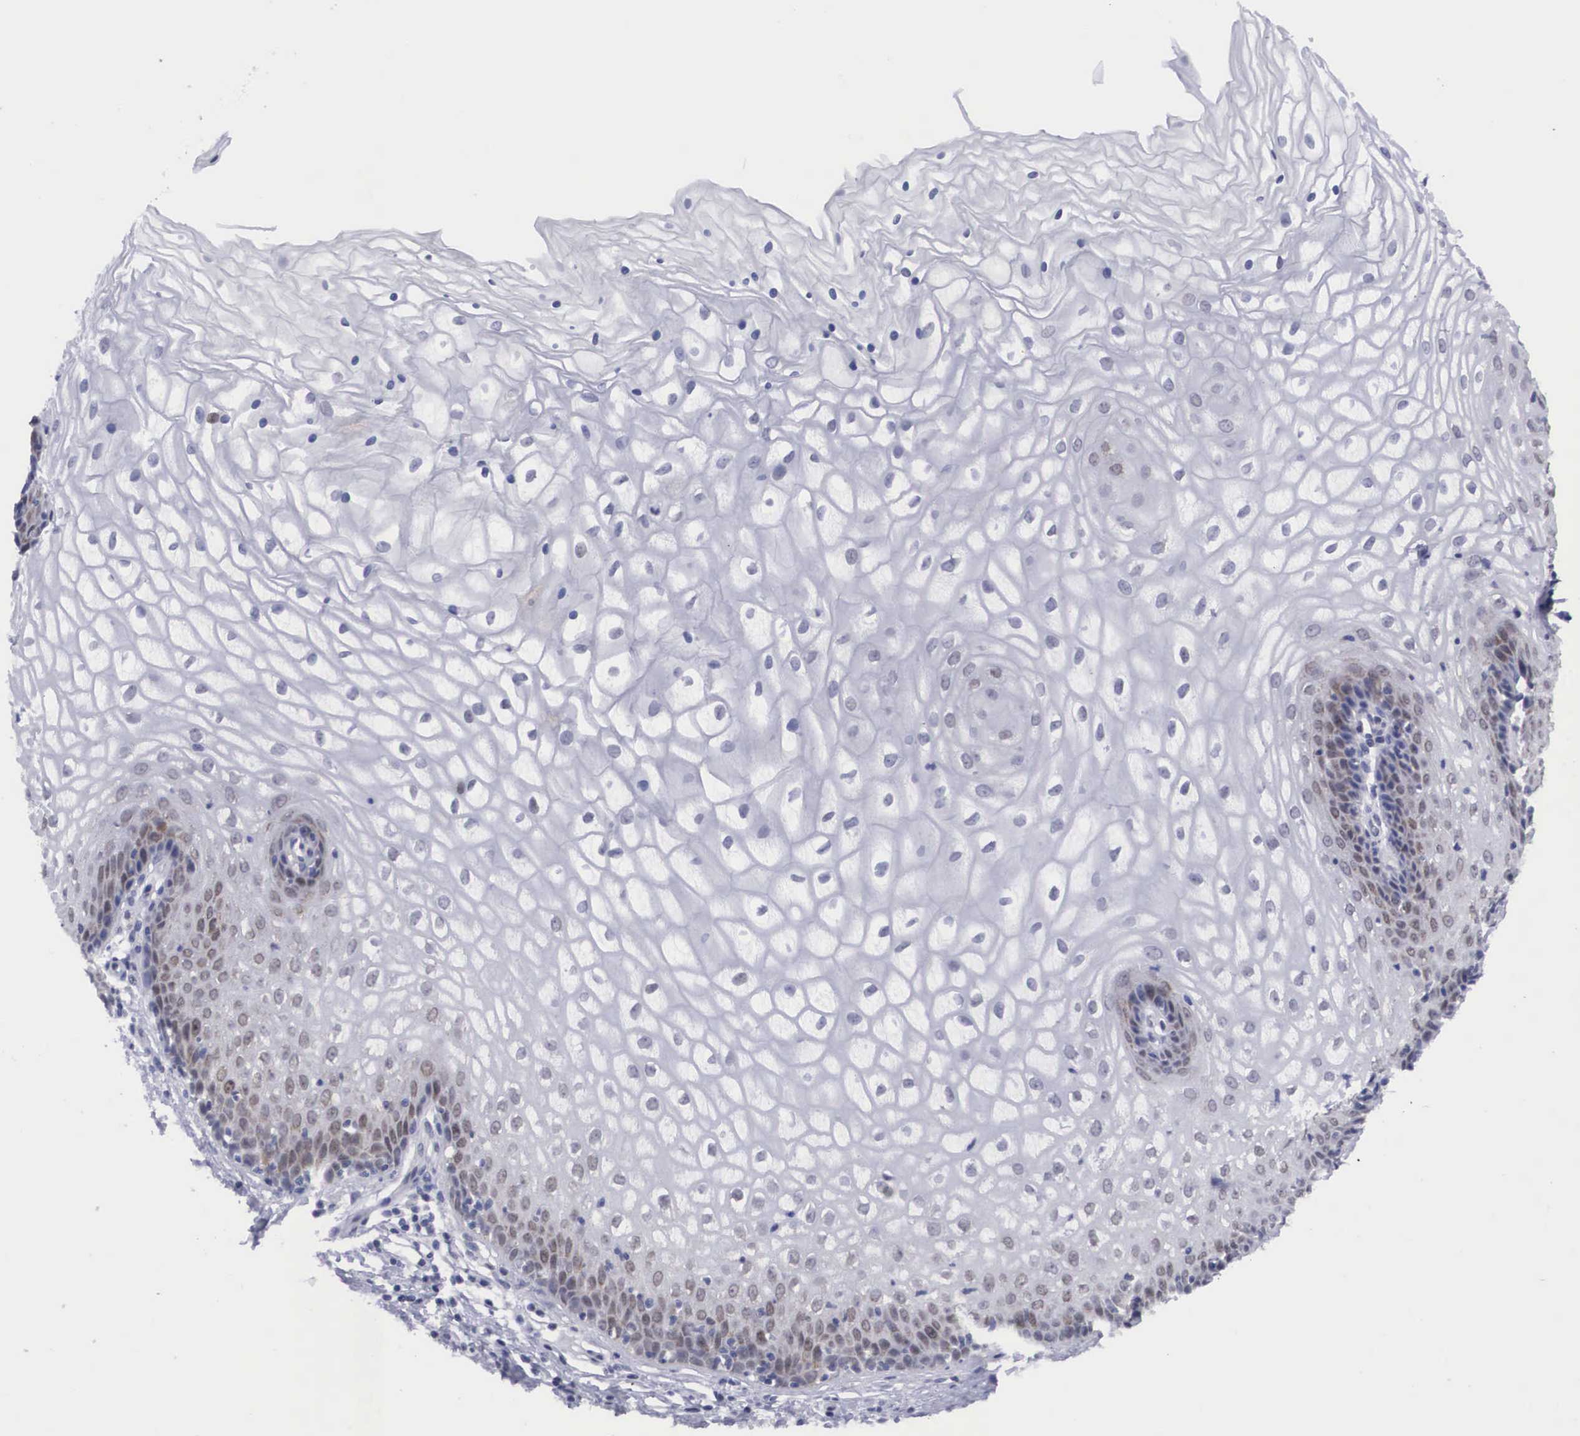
{"staining": {"intensity": "weak", "quantity": "25%-75%", "location": "nuclear"}, "tissue": "vagina", "cell_type": "Squamous epithelial cells", "image_type": "normal", "snomed": [{"axis": "morphology", "description": "Normal tissue, NOS"}, {"axis": "topography", "description": "Vagina"}], "caption": "Squamous epithelial cells reveal weak nuclear positivity in approximately 25%-75% of cells in normal vagina.", "gene": "SOX11", "patient": {"sex": "female", "age": 34}}